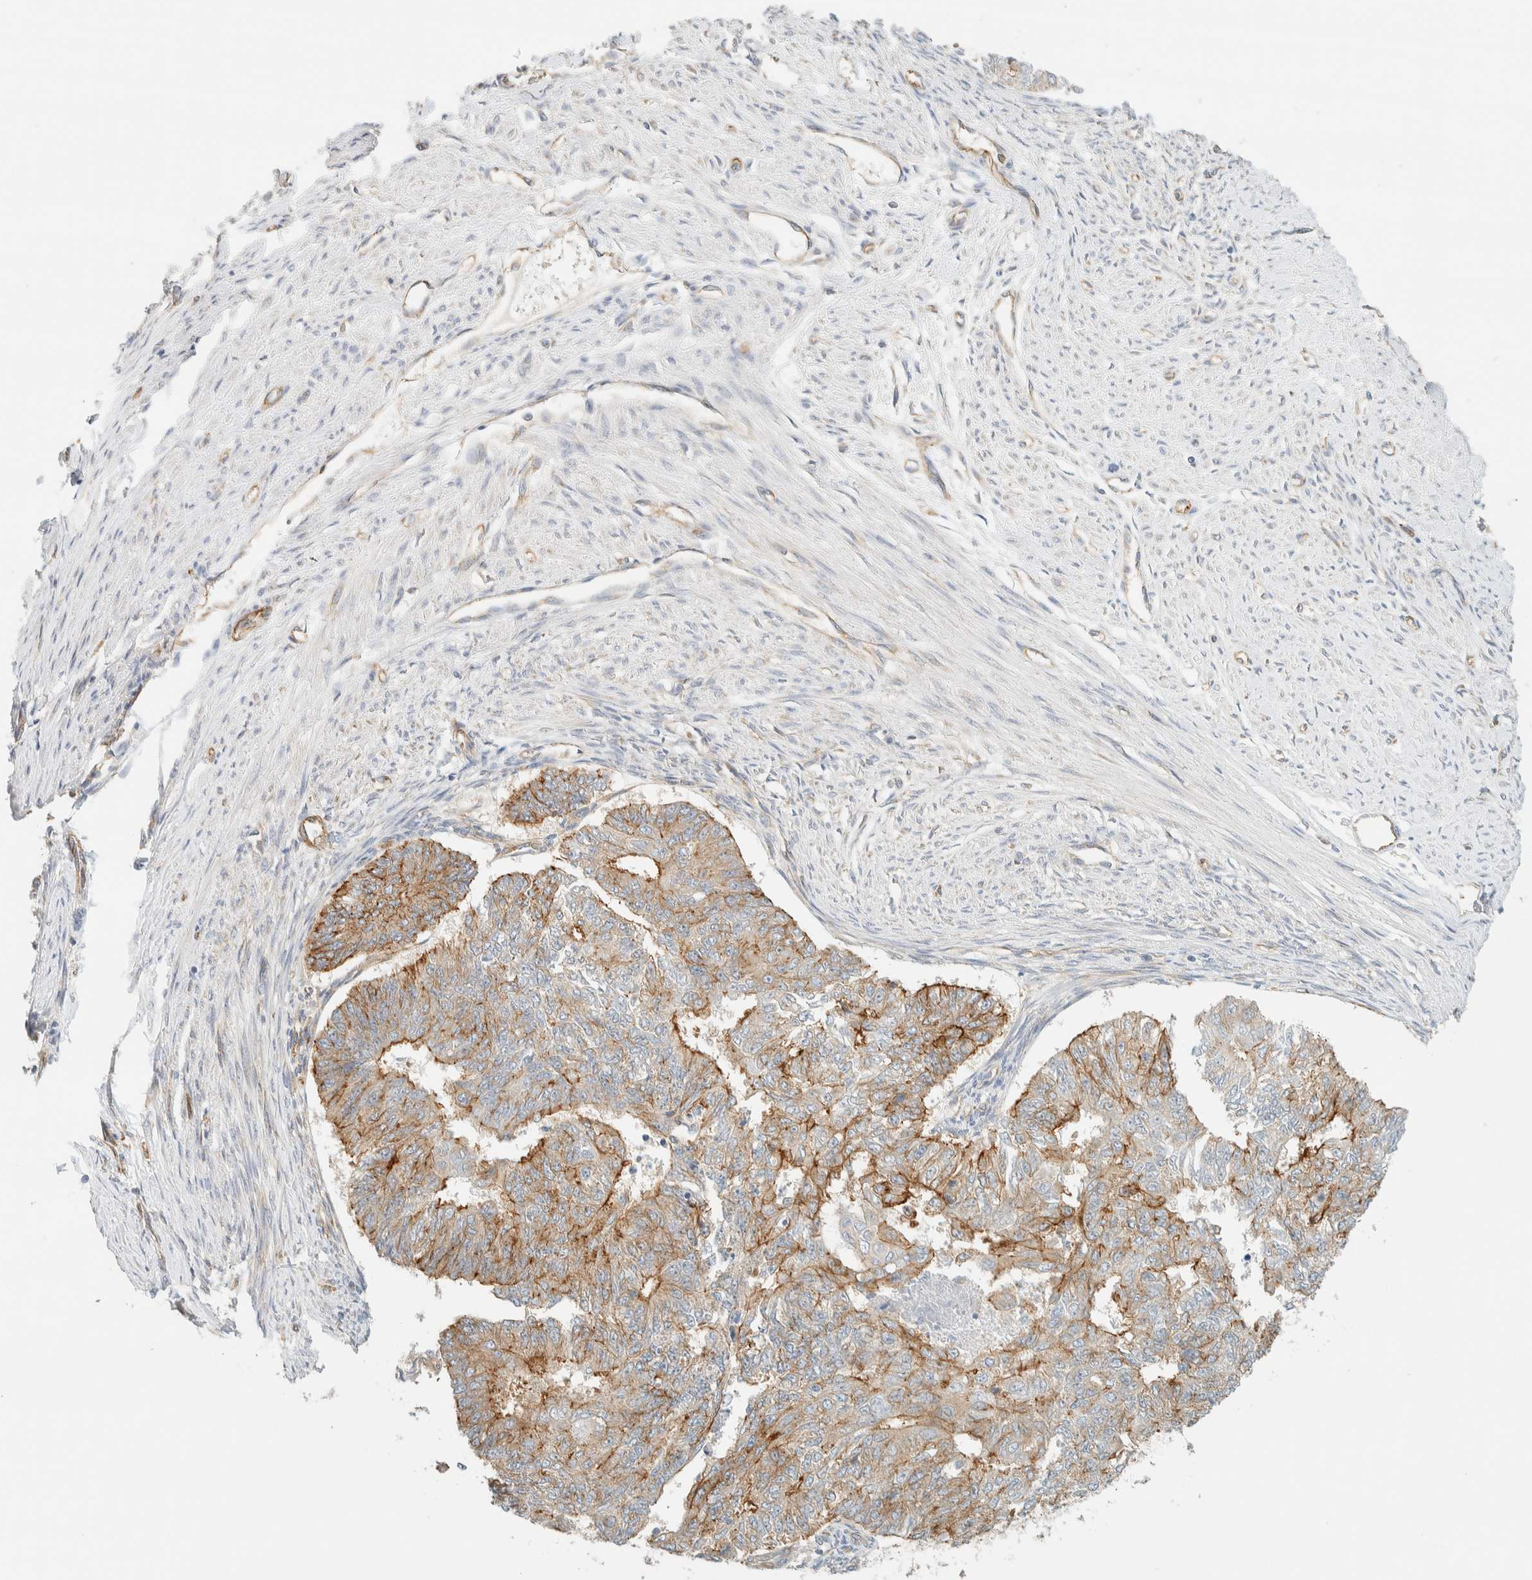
{"staining": {"intensity": "moderate", "quantity": "25%-75%", "location": "cytoplasmic/membranous"}, "tissue": "endometrial cancer", "cell_type": "Tumor cells", "image_type": "cancer", "snomed": [{"axis": "morphology", "description": "Adenocarcinoma, NOS"}, {"axis": "topography", "description": "Endometrium"}], "caption": "This micrograph shows endometrial cancer (adenocarcinoma) stained with IHC to label a protein in brown. The cytoplasmic/membranous of tumor cells show moderate positivity for the protein. Nuclei are counter-stained blue.", "gene": "LIMA1", "patient": {"sex": "female", "age": 32}}